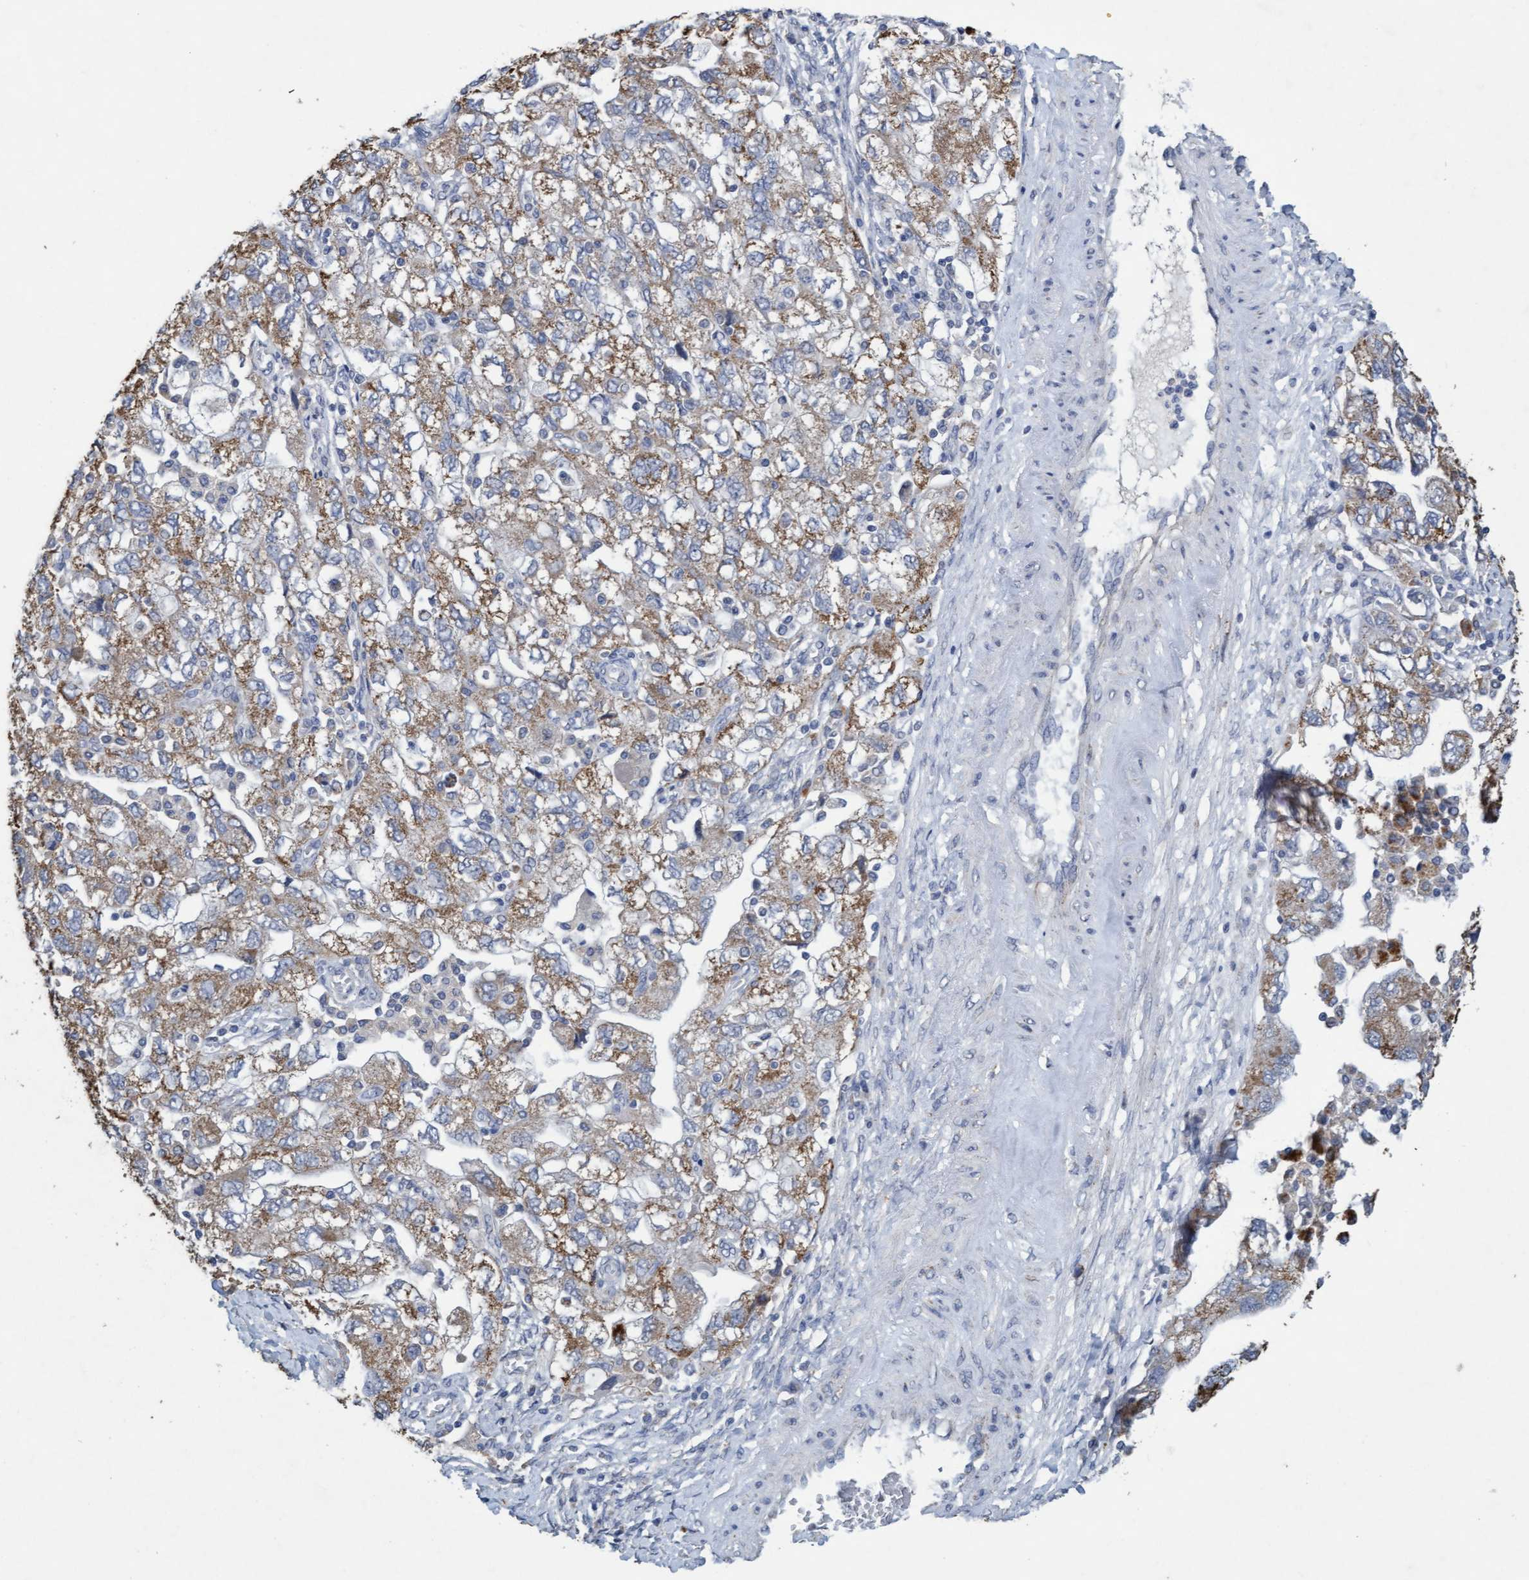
{"staining": {"intensity": "weak", "quantity": ">75%", "location": "cytoplasmic/membranous"}, "tissue": "ovarian cancer", "cell_type": "Tumor cells", "image_type": "cancer", "snomed": [{"axis": "morphology", "description": "Carcinoma, NOS"}, {"axis": "morphology", "description": "Cystadenocarcinoma, serous, NOS"}, {"axis": "topography", "description": "Ovary"}], "caption": "Brown immunohistochemical staining in serous cystadenocarcinoma (ovarian) shows weak cytoplasmic/membranous staining in approximately >75% of tumor cells.", "gene": "VSIG8", "patient": {"sex": "female", "age": 69}}